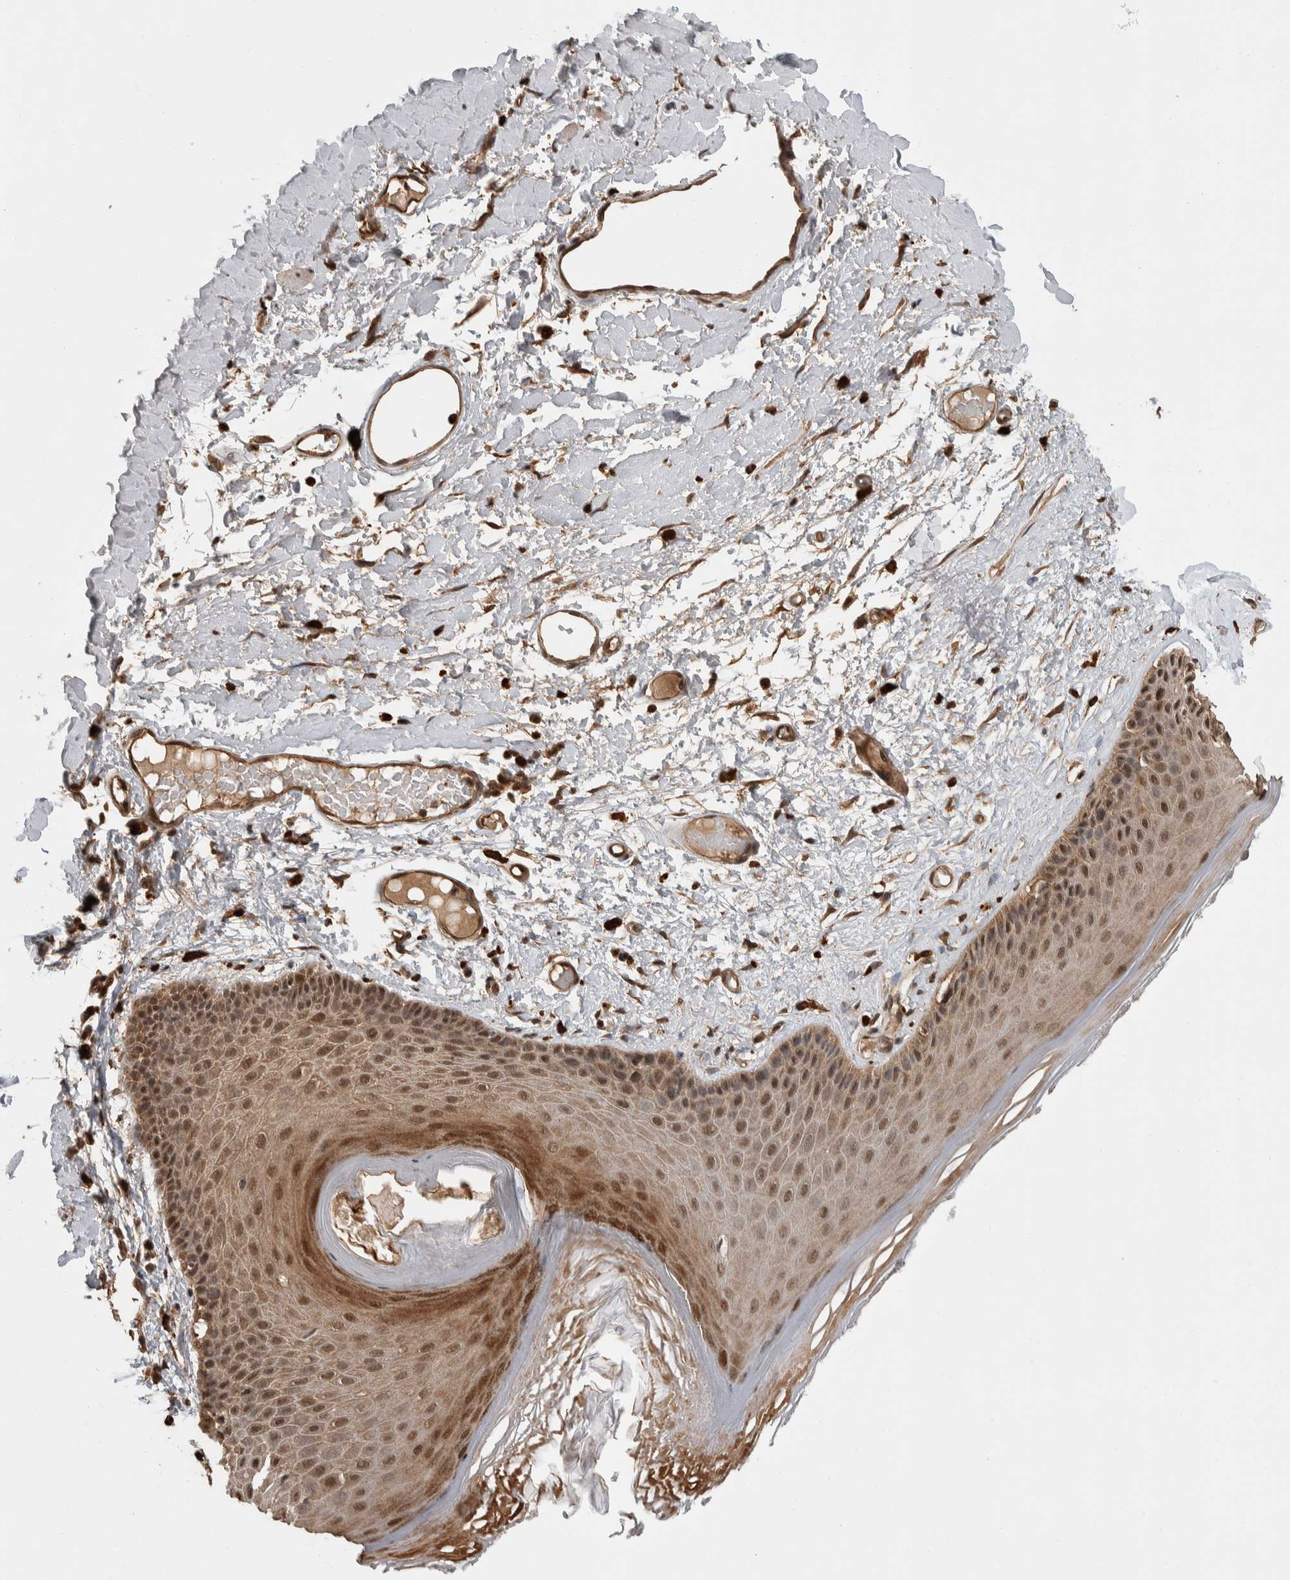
{"staining": {"intensity": "moderate", "quantity": ">75%", "location": "cytoplasmic/membranous,nuclear"}, "tissue": "skin", "cell_type": "Epidermal cells", "image_type": "normal", "snomed": [{"axis": "morphology", "description": "Normal tissue, NOS"}, {"axis": "topography", "description": "Vulva"}], "caption": "This micrograph exhibits benign skin stained with IHC to label a protein in brown. The cytoplasmic/membranous,nuclear of epidermal cells show moderate positivity for the protein. Nuclei are counter-stained blue.", "gene": "ZNF592", "patient": {"sex": "female", "age": 73}}